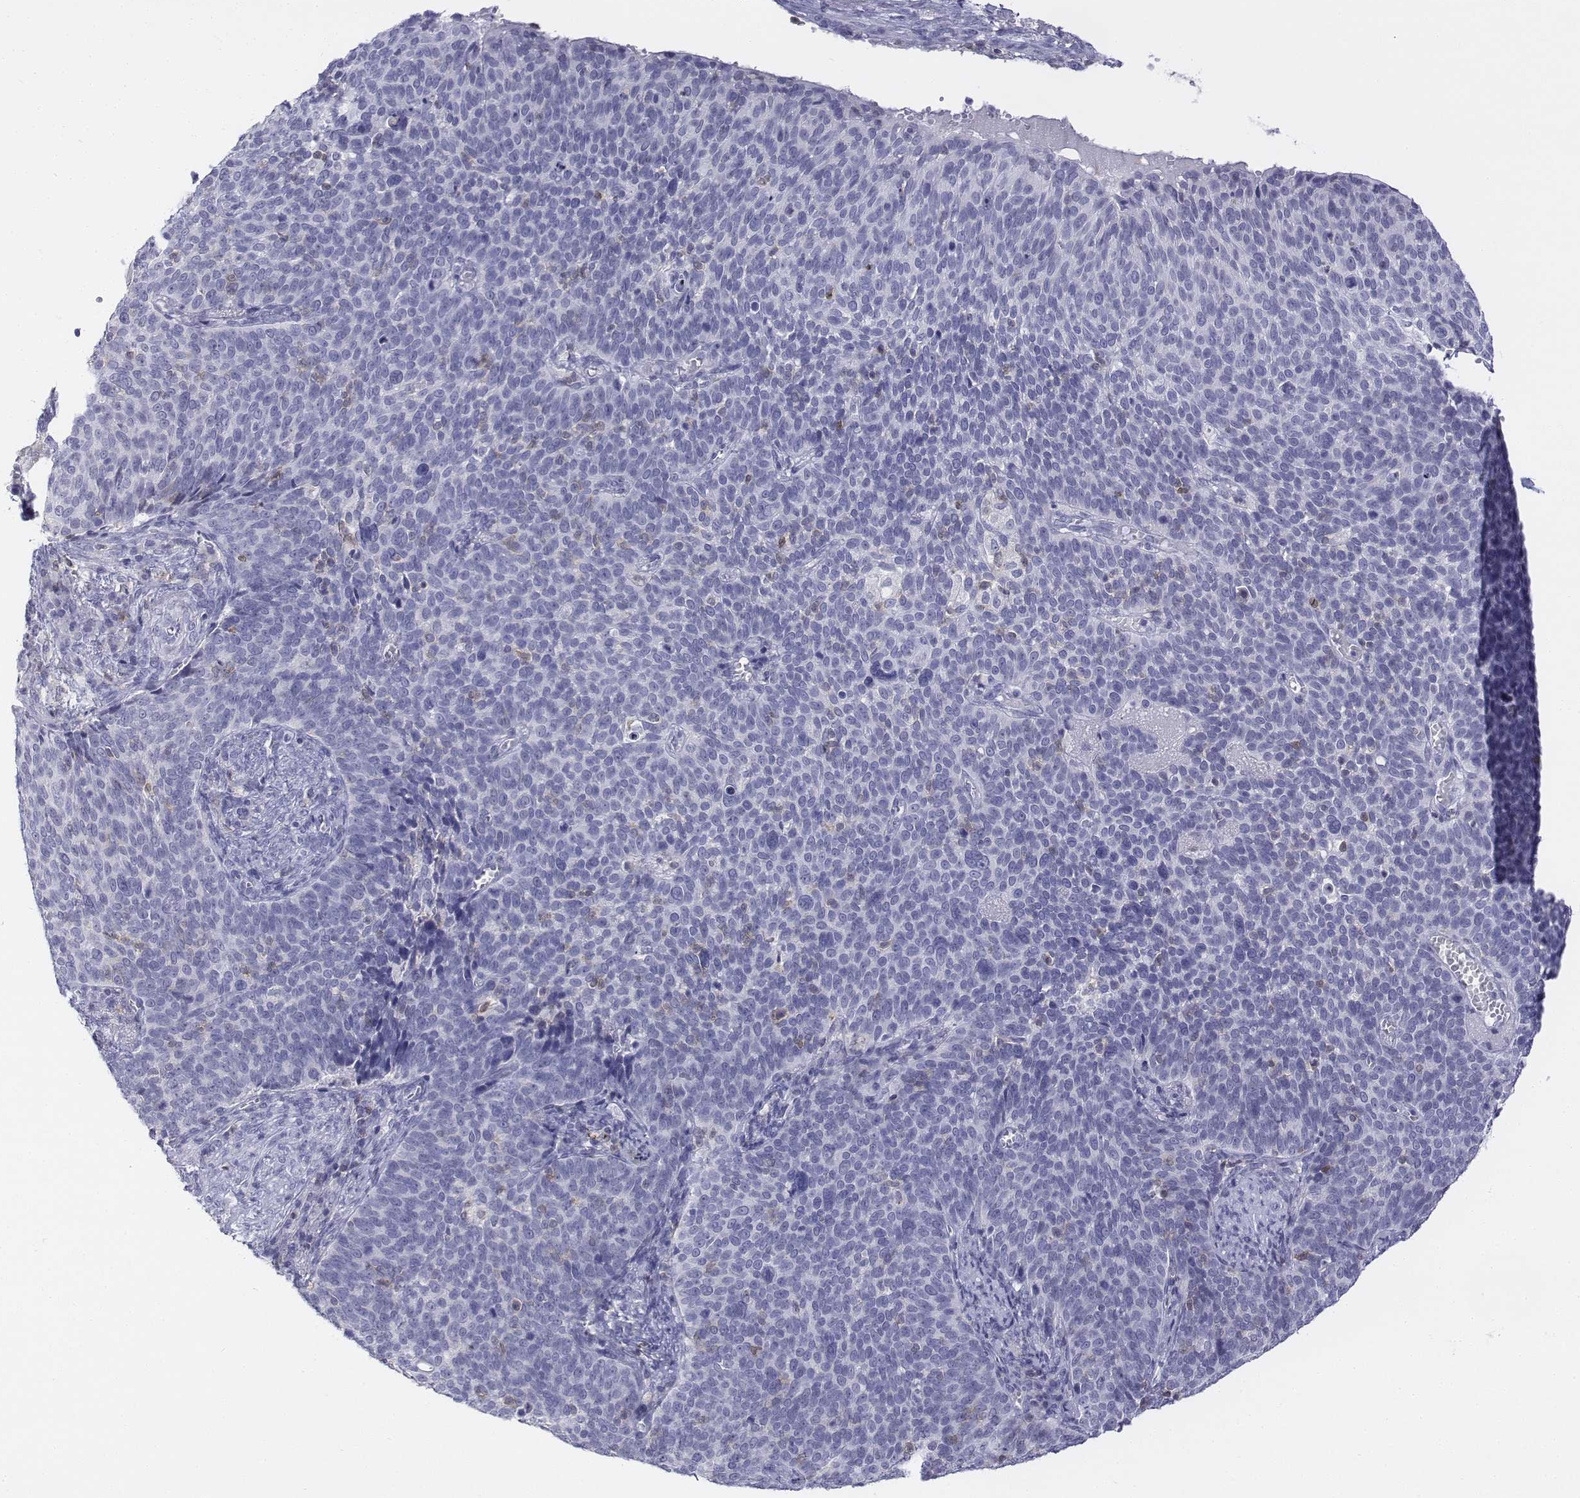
{"staining": {"intensity": "negative", "quantity": "none", "location": "none"}, "tissue": "cervical cancer", "cell_type": "Tumor cells", "image_type": "cancer", "snomed": [{"axis": "morphology", "description": "Normal tissue, NOS"}, {"axis": "morphology", "description": "Squamous cell carcinoma, NOS"}, {"axis": "topography", "description": "Cervix"}], "caption": "Human cervical cancer stained for a protein using immunohistochemistry displays no expression in tumor cells.", "gene": "CD3E", "patient": {"sex": "female", "age": 39}}